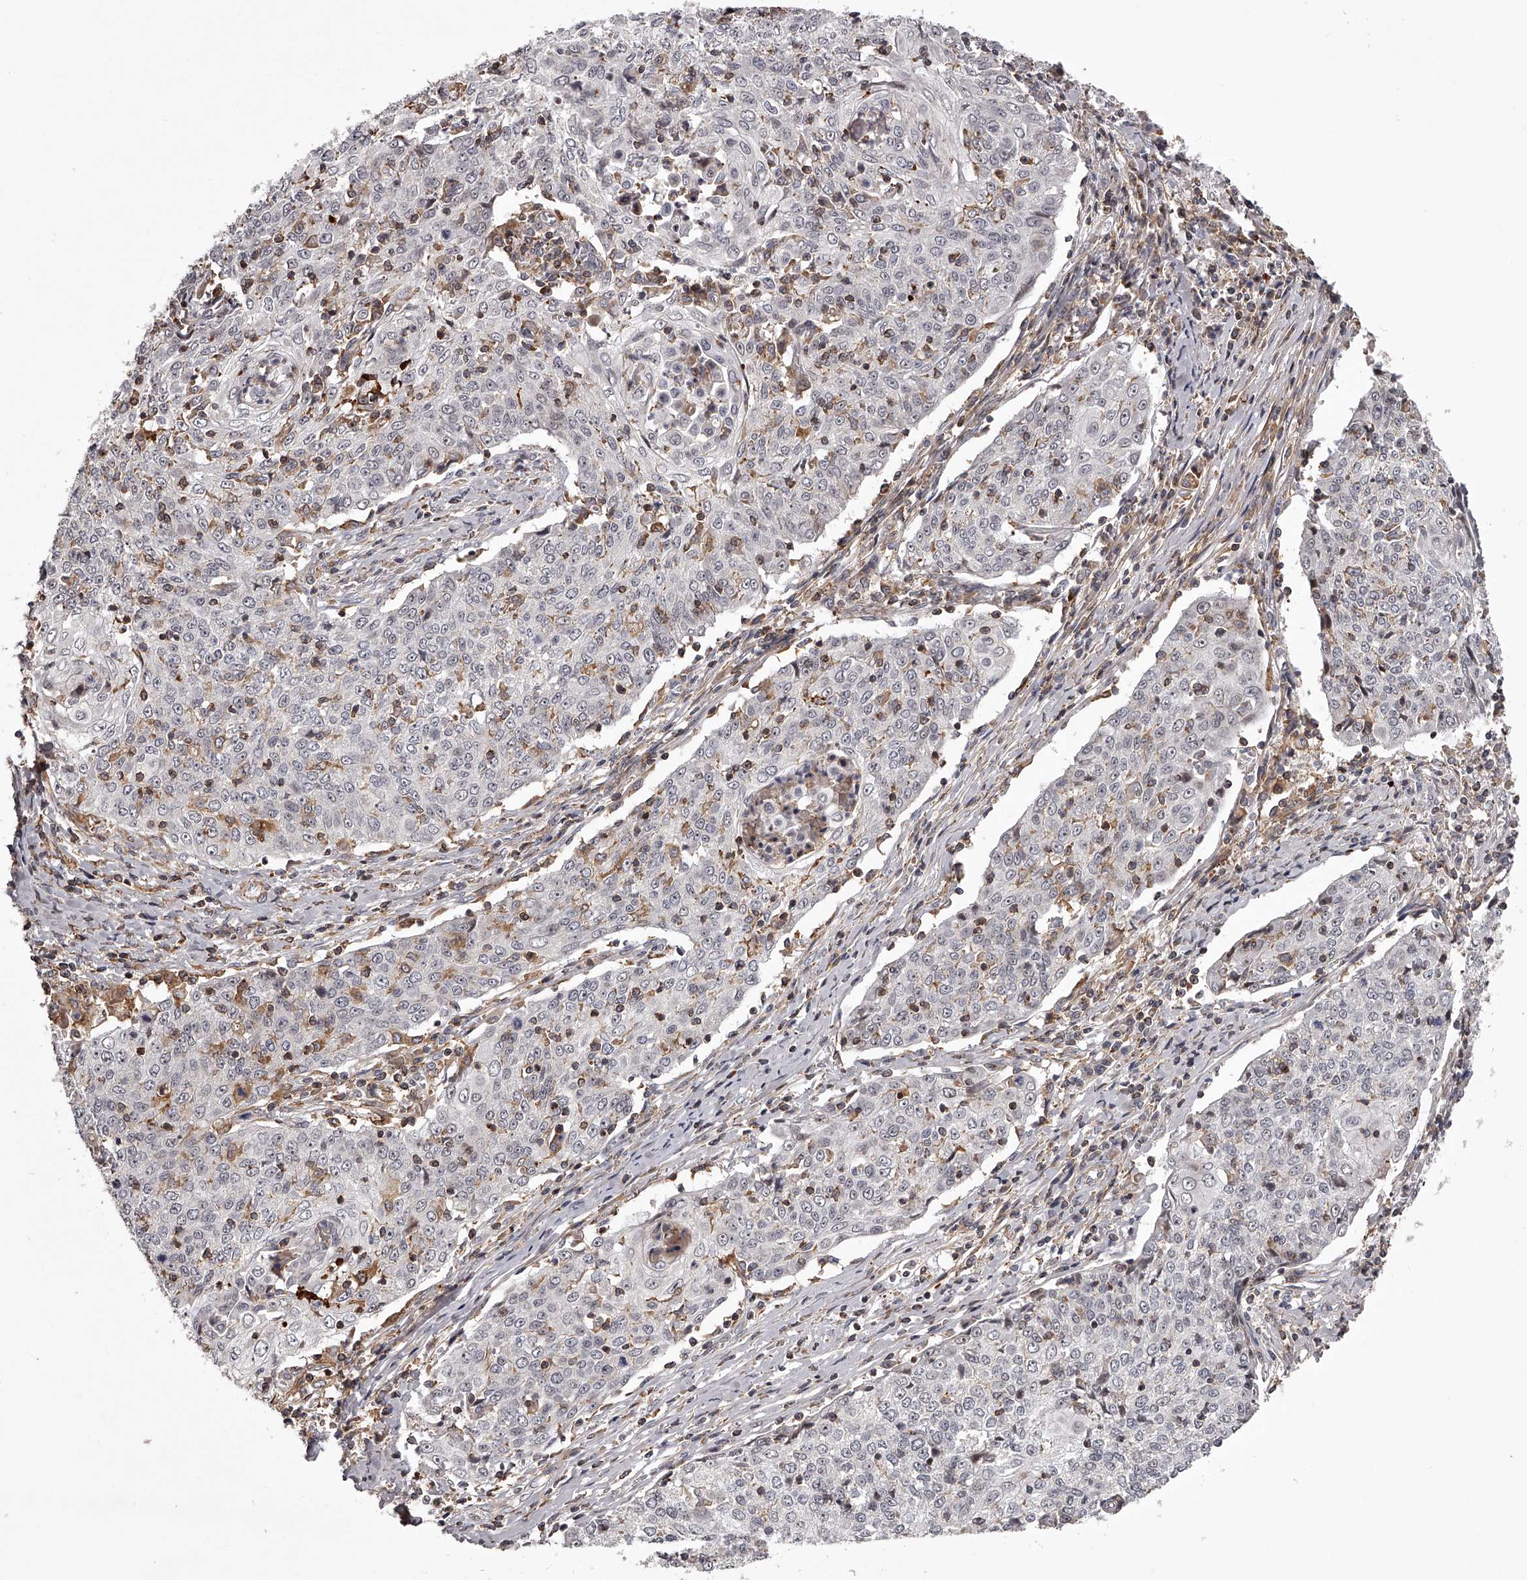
{"staining": {"intensity": "negative", "quantity": "none", "location": "none"}, "tissue": "cervical cancer", "cell_type": "Tumor cells", "image_type": "cancer", "snomed": [{"axis": "morphology", "description": "Squamous cell carcinoma, NOS"}, {"axis": "topography", "description": "Cervix"}], "caption": "A micrograph of cervical cancer (squamous cell carcinoma) stained for a protein shows no brown staining in tumor cells. (DAB (3,3'-diaminobenzidine) immunohistochemistry visualized using brightfield microscopy, high magnification).", "gene": "RRP36", "patient": {"sex": "female", "age": 48}}